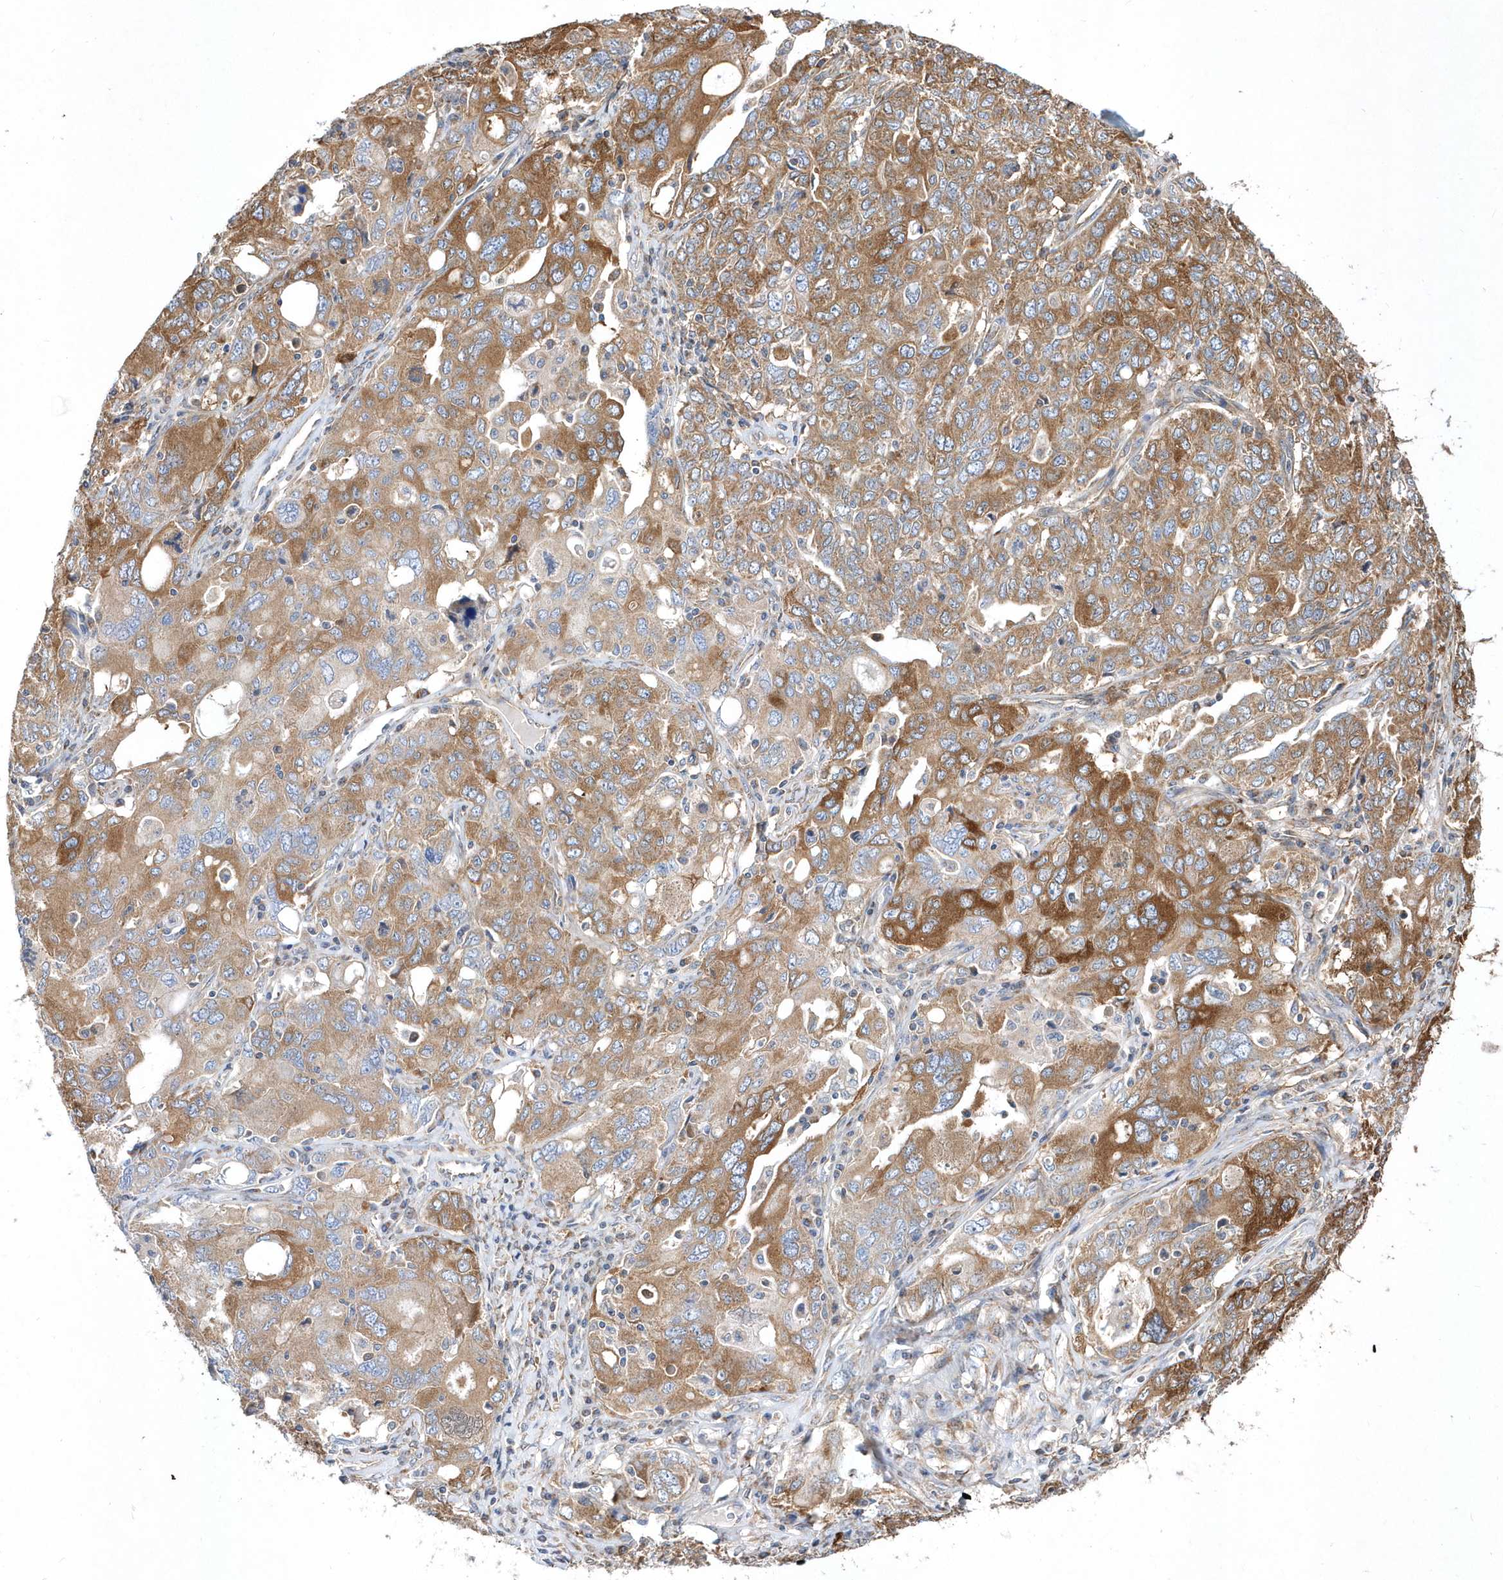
{"staining": {"intensity": "moderate", "quantity": ">75%", "location": "cytoplasmic/membranous"}, "tissue": "ovarian cancer", "cell_type": "Tumor cells", "image_type": "cancer", "snomed": [{"axis": "morphology", "description": "Carcinoma, endometroid"}, {"axis": "topography", "description": "Ovary"}], "caption": "A brown stain shows moderate cytoplasmic/membranous positivity of a protein in ovarian cancer tumor cells.", "gene": "JKAMP", "patient": {"sex": "female", "age": 62}}